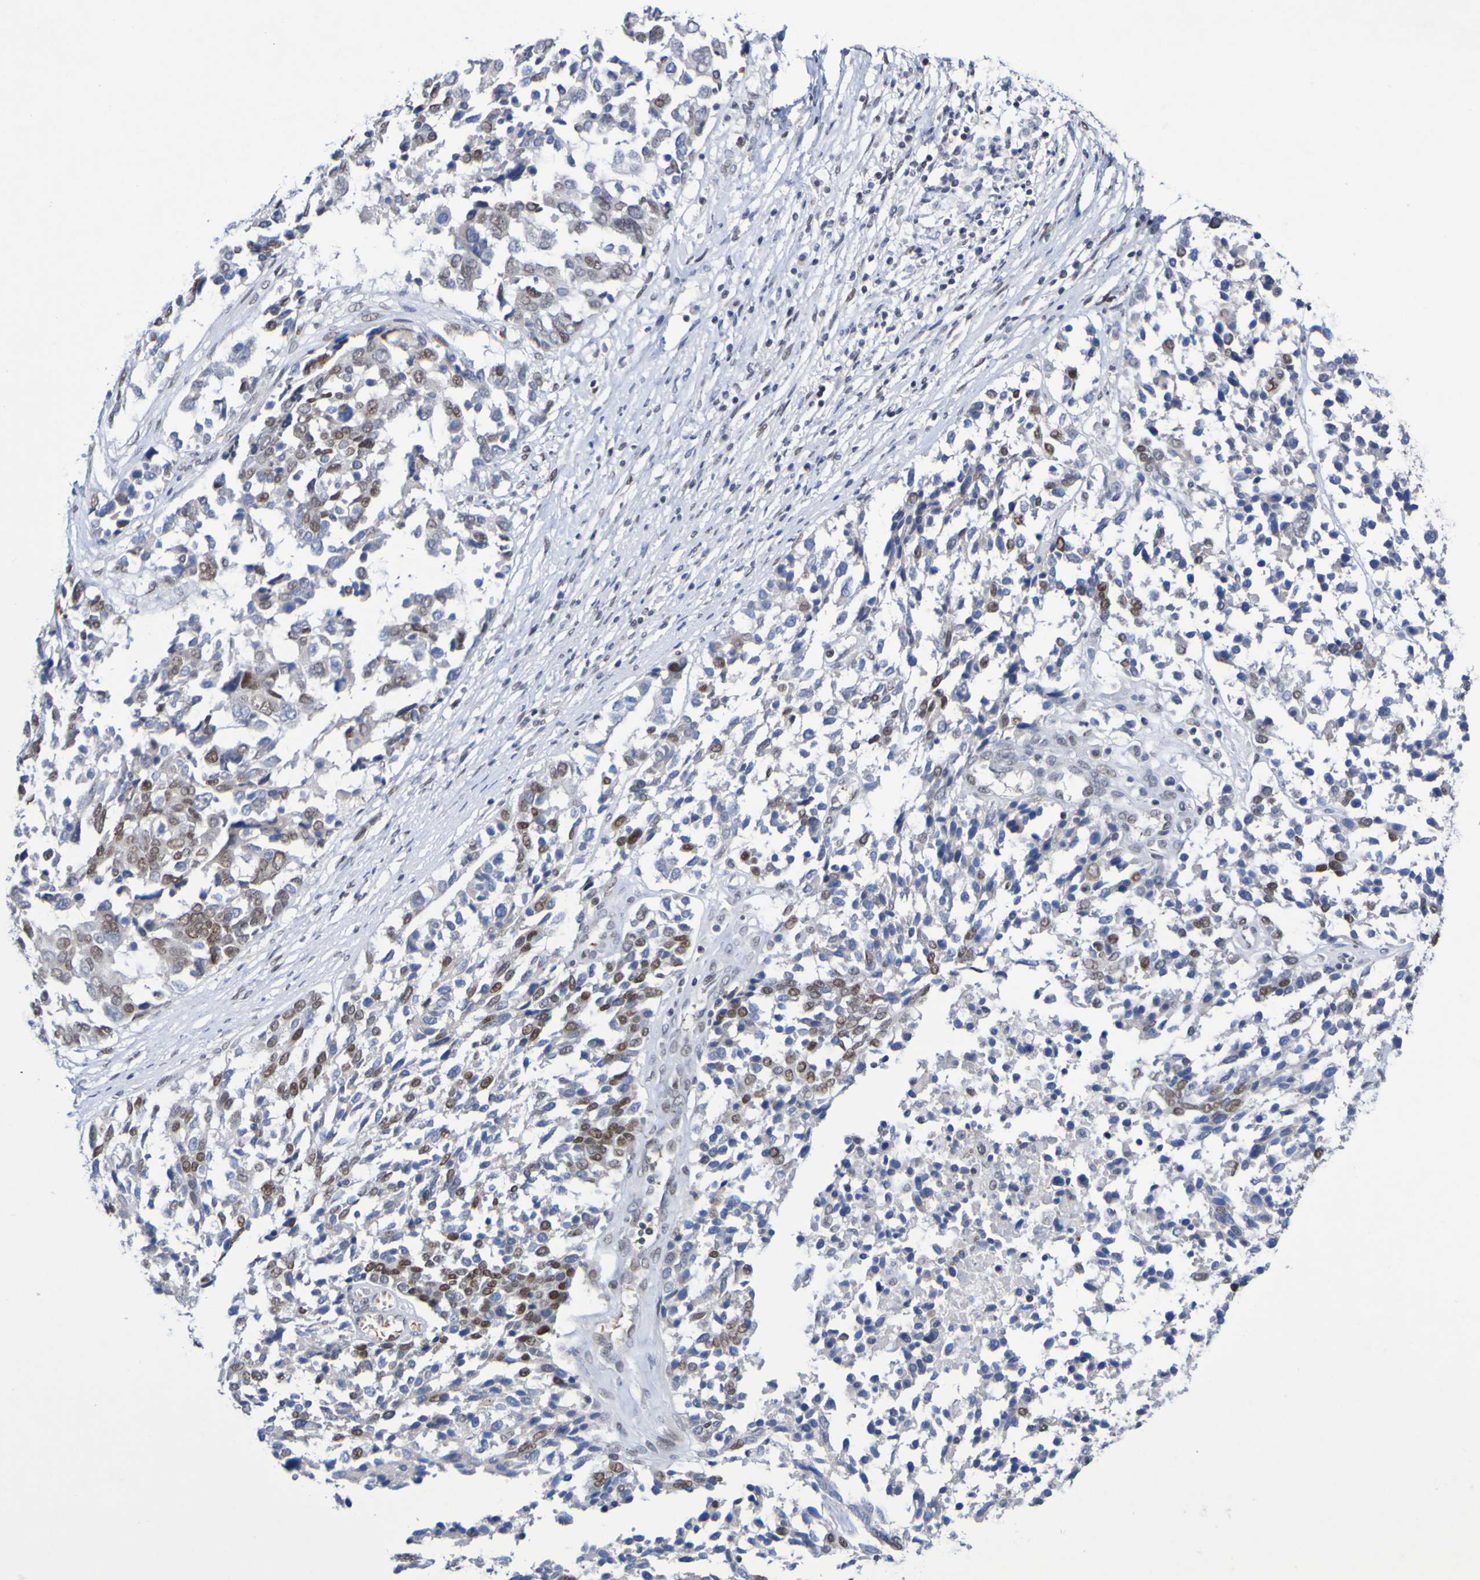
{"staining": {"intensity": "moderate", "quantity": ">75%", "location": "nuclear"}, "tissue": "ovarian cancer", "cell_type": "Tumor cells", "image_type": "cancer", "snomed": [{"axis": "morphology", "description": "Cystadenocarcinoma, serous, NOS"}, {"axis": "topography", "description": "Ovary"}], "caption": "A medium amount of moderate nuclear positivity is identified in about >75% of tumor cells in ovarian cancer (serous cystadenocarcinoma) tissue.", "gene": "PCGF1", "patient": {"sex": "female", "age": 44}}